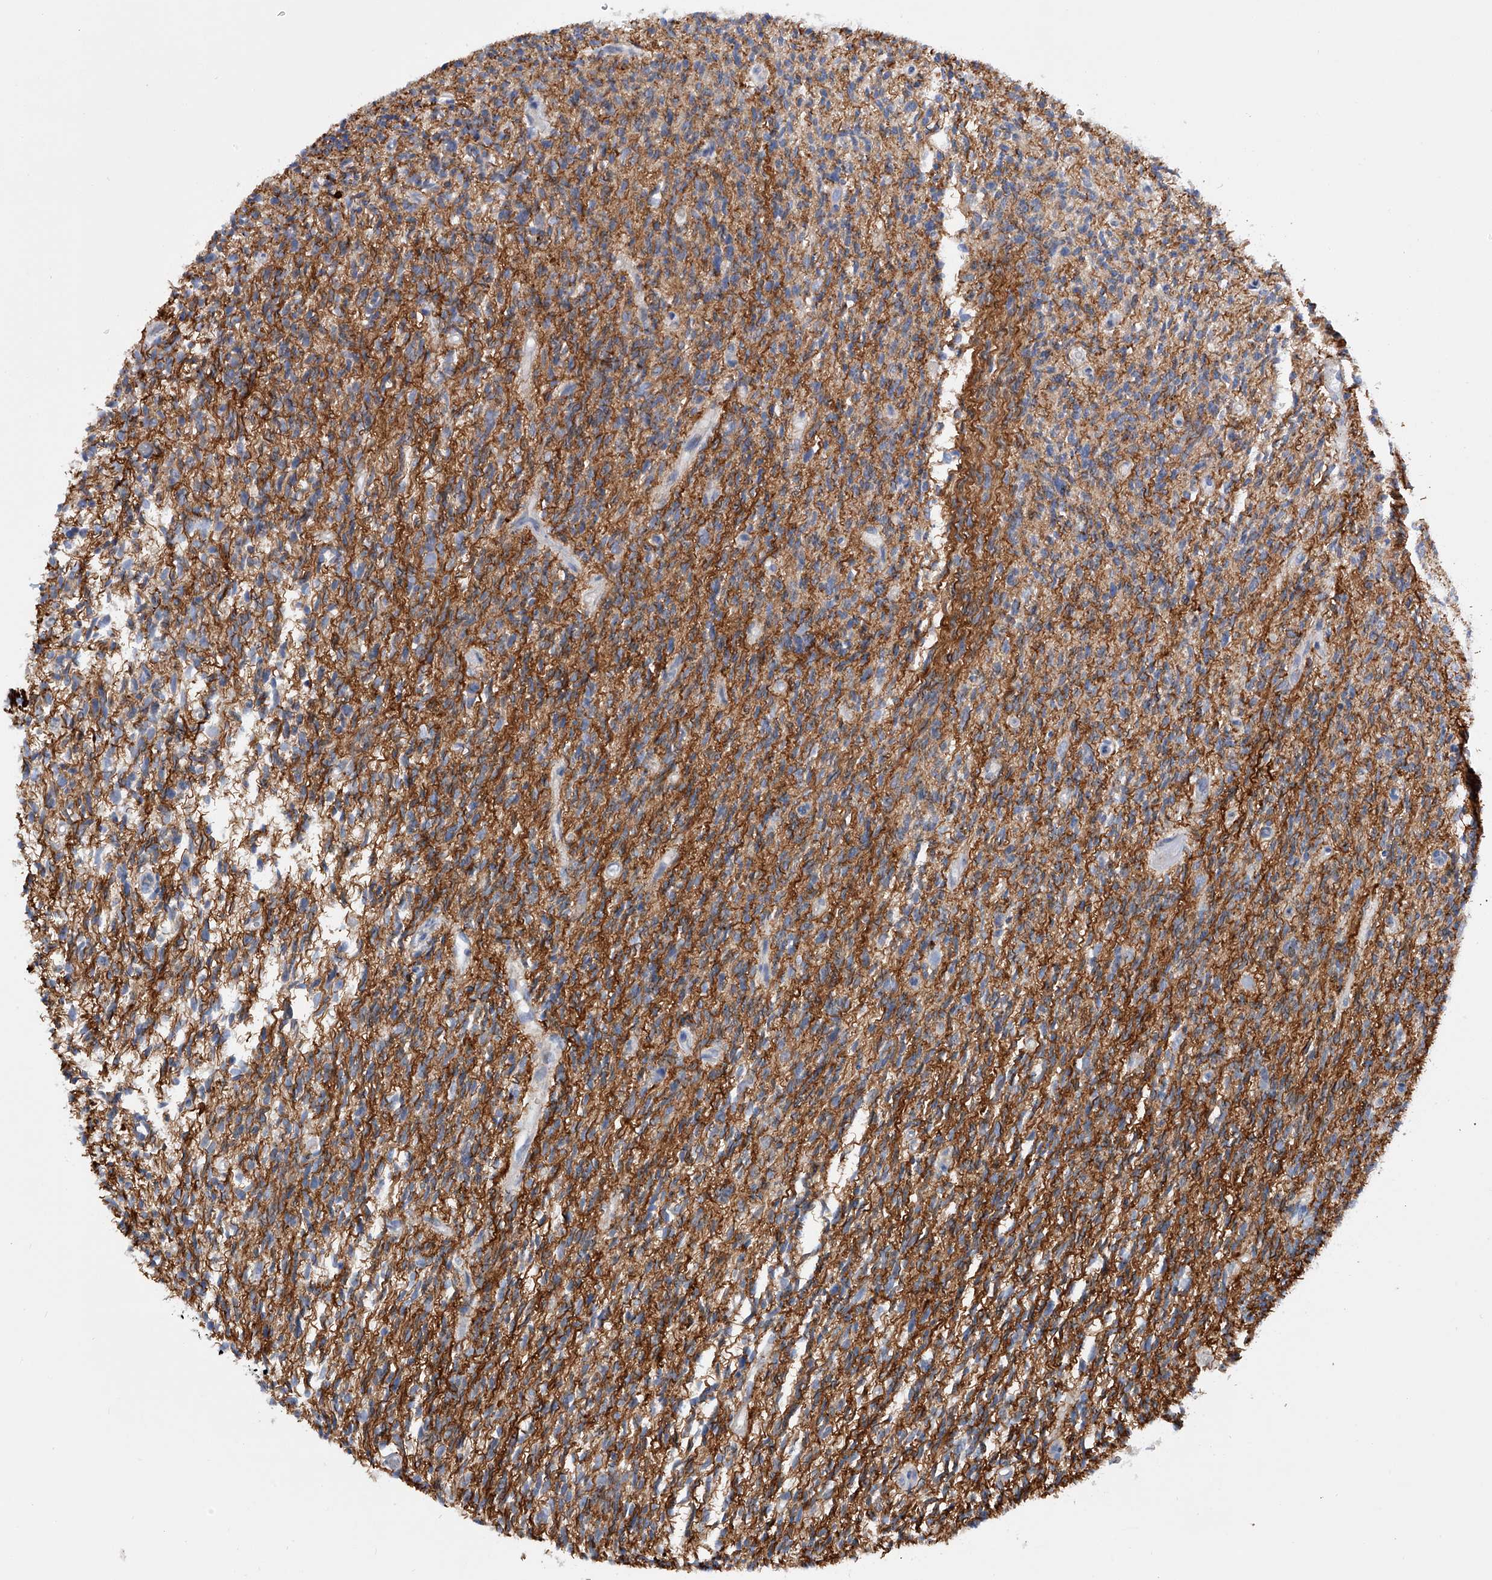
{"staining": {"intensity": "weak", "quantity": "<25%", "location": "cytoplasmic/membranous"}, "tissue": "glioma", "cell_type": "Tumor cells", "image_type": "cancer", "snomed": [{"axis": "morphology", "description": "Glioma, malignant, High grade"}, {"axis": "topography", "description": "Brain"}], "caption": "IHC image of glioma stained for a protein (brown), which exhibits no staining in tumor cells.", "gene": "MLYCD", "patient": {"sex": "female", "age": 57}}